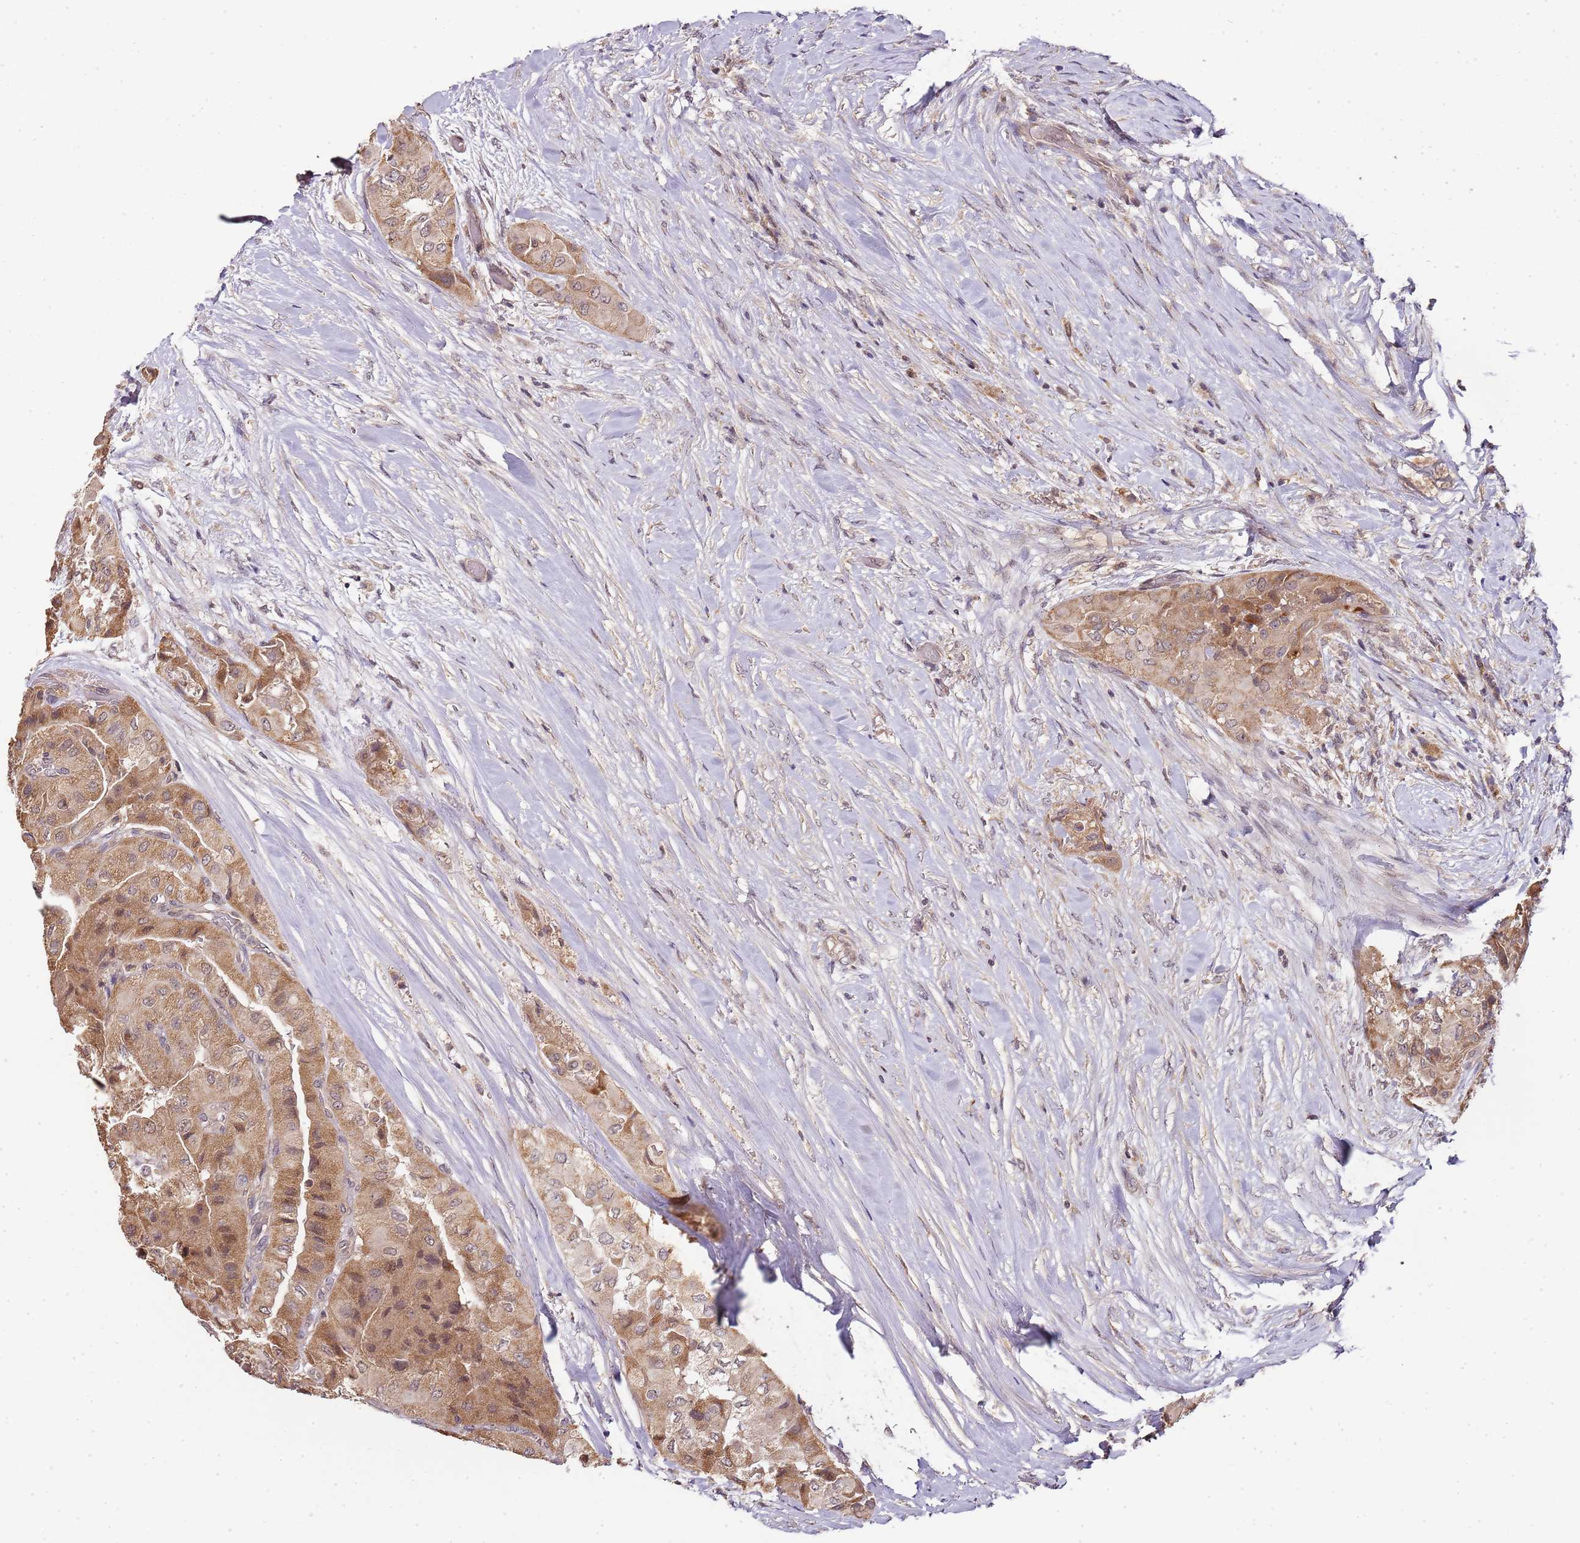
{"staining": {"intensity": "moderate", "quantity": ">75%", "location": "cytoplasmic/membranous,nuclear"}, "tissue": "thyroid cancer", "cell_type": "Tumor cells", "image_type": "cancer", "snomed": [{"axis": "morphology", "description": "Normal tissue, NOS"}, {"axis": "morphology", "description": "Papillary adenocarcinoma, NOS"}, {"axis": "topography", "description": "Thyroid gland"}], "caption": "The photomicrograph displays immunohistochemical staining of thyroid cancer (papillary adenocarcinoma). There is moderate cytoplasmic/membranous and nuclear staining is present in about >75% of tumor cells.", "gene": "LIN37", "patient": {"sex": "female", "age": 59}}